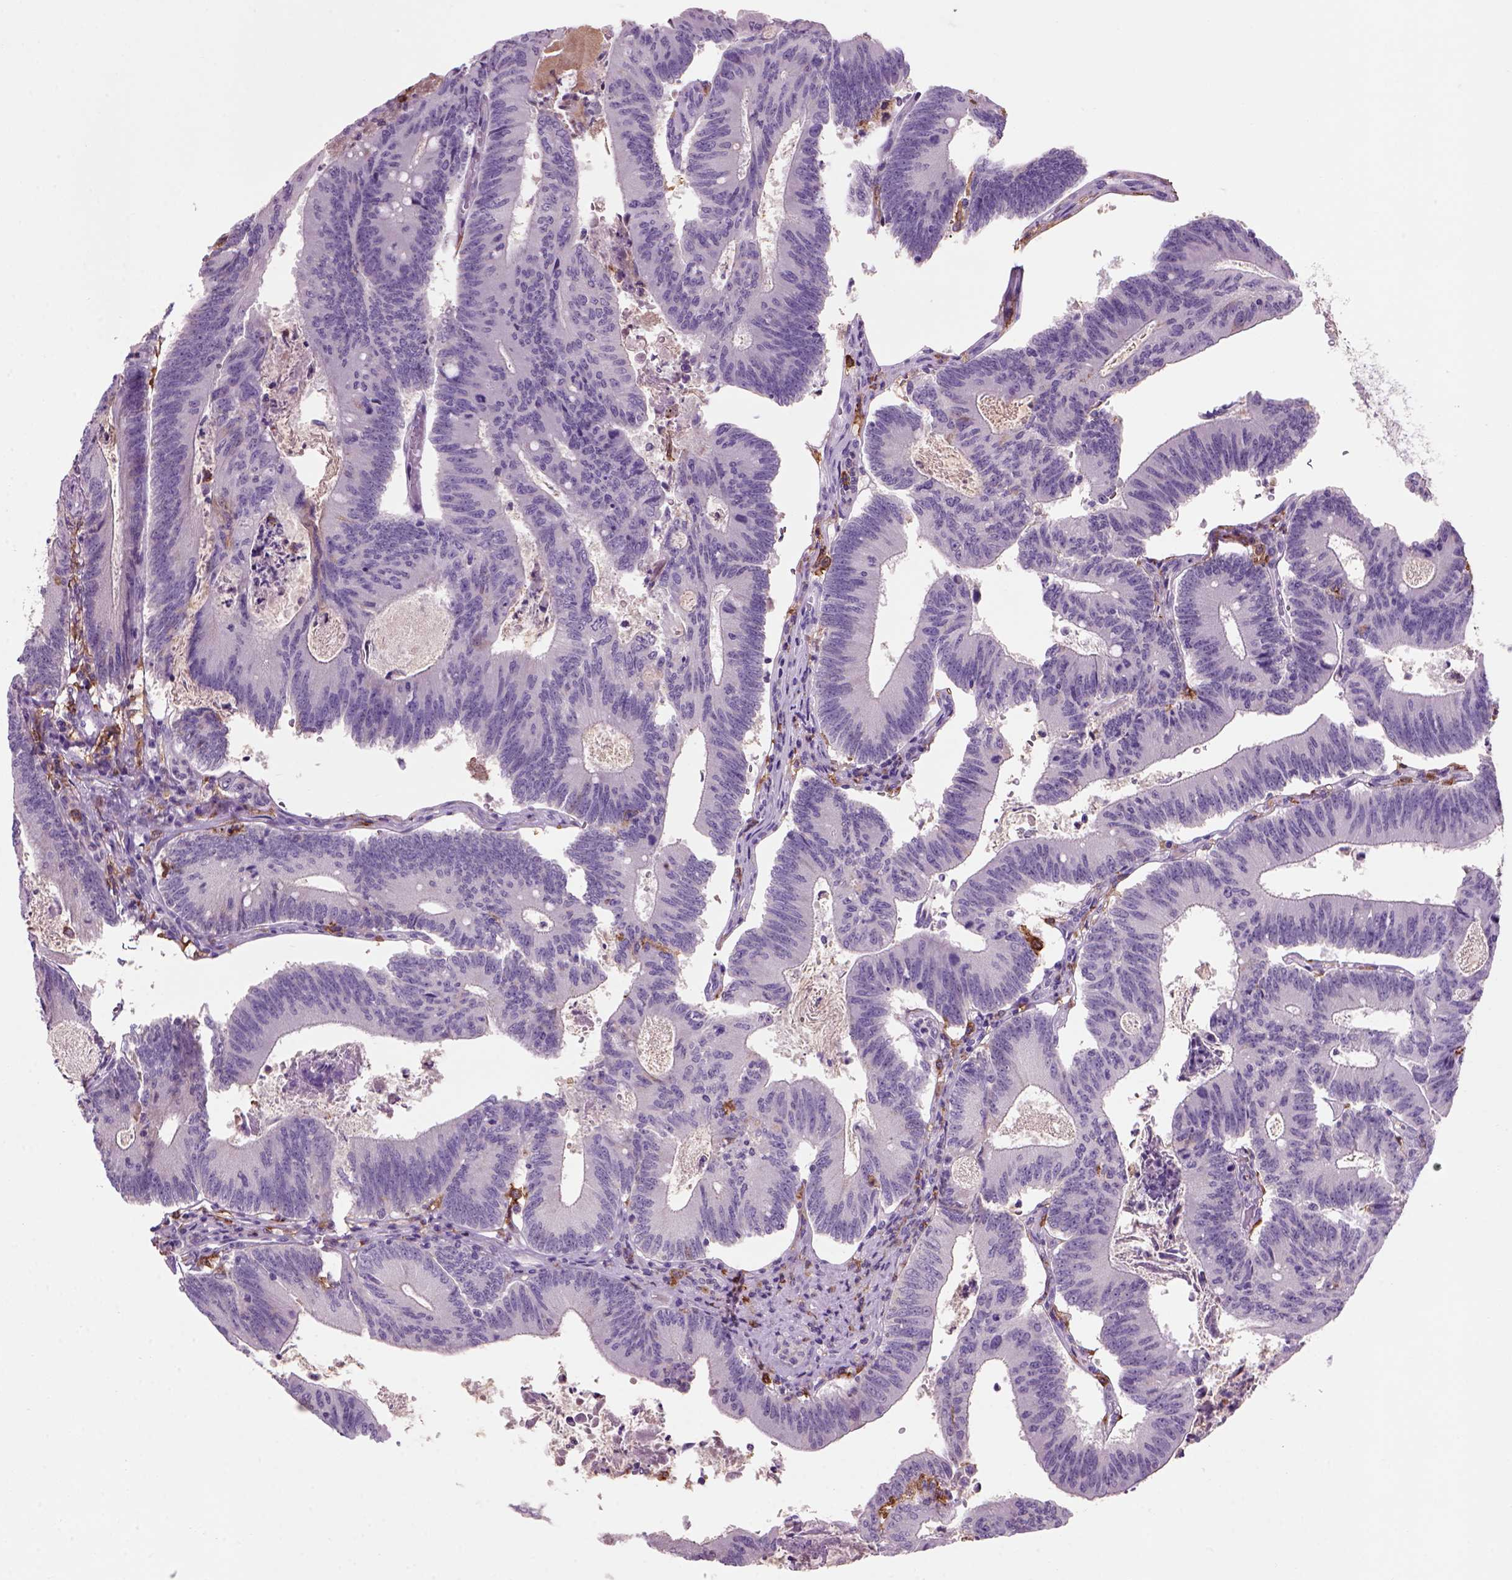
{"staining": {"intensity": "negative", "quantity": "none", "location": "none"}, "tissue": "colorectal cancer", "cell_type": "Tumor cells", "image_type": "cancer", "snomed": [{"axis": "morphology", "description": "Adenocarcinoma, NOS"}, {"axis": "topography", "description": "Colon"}], "caption": "The micrograph shows no significant expression in tumor cells of adenocarcinoma (colorectal). Nuclei are stained in blue.", "gene": "CD14", "patient": {"sex": "female", "age": 70}}